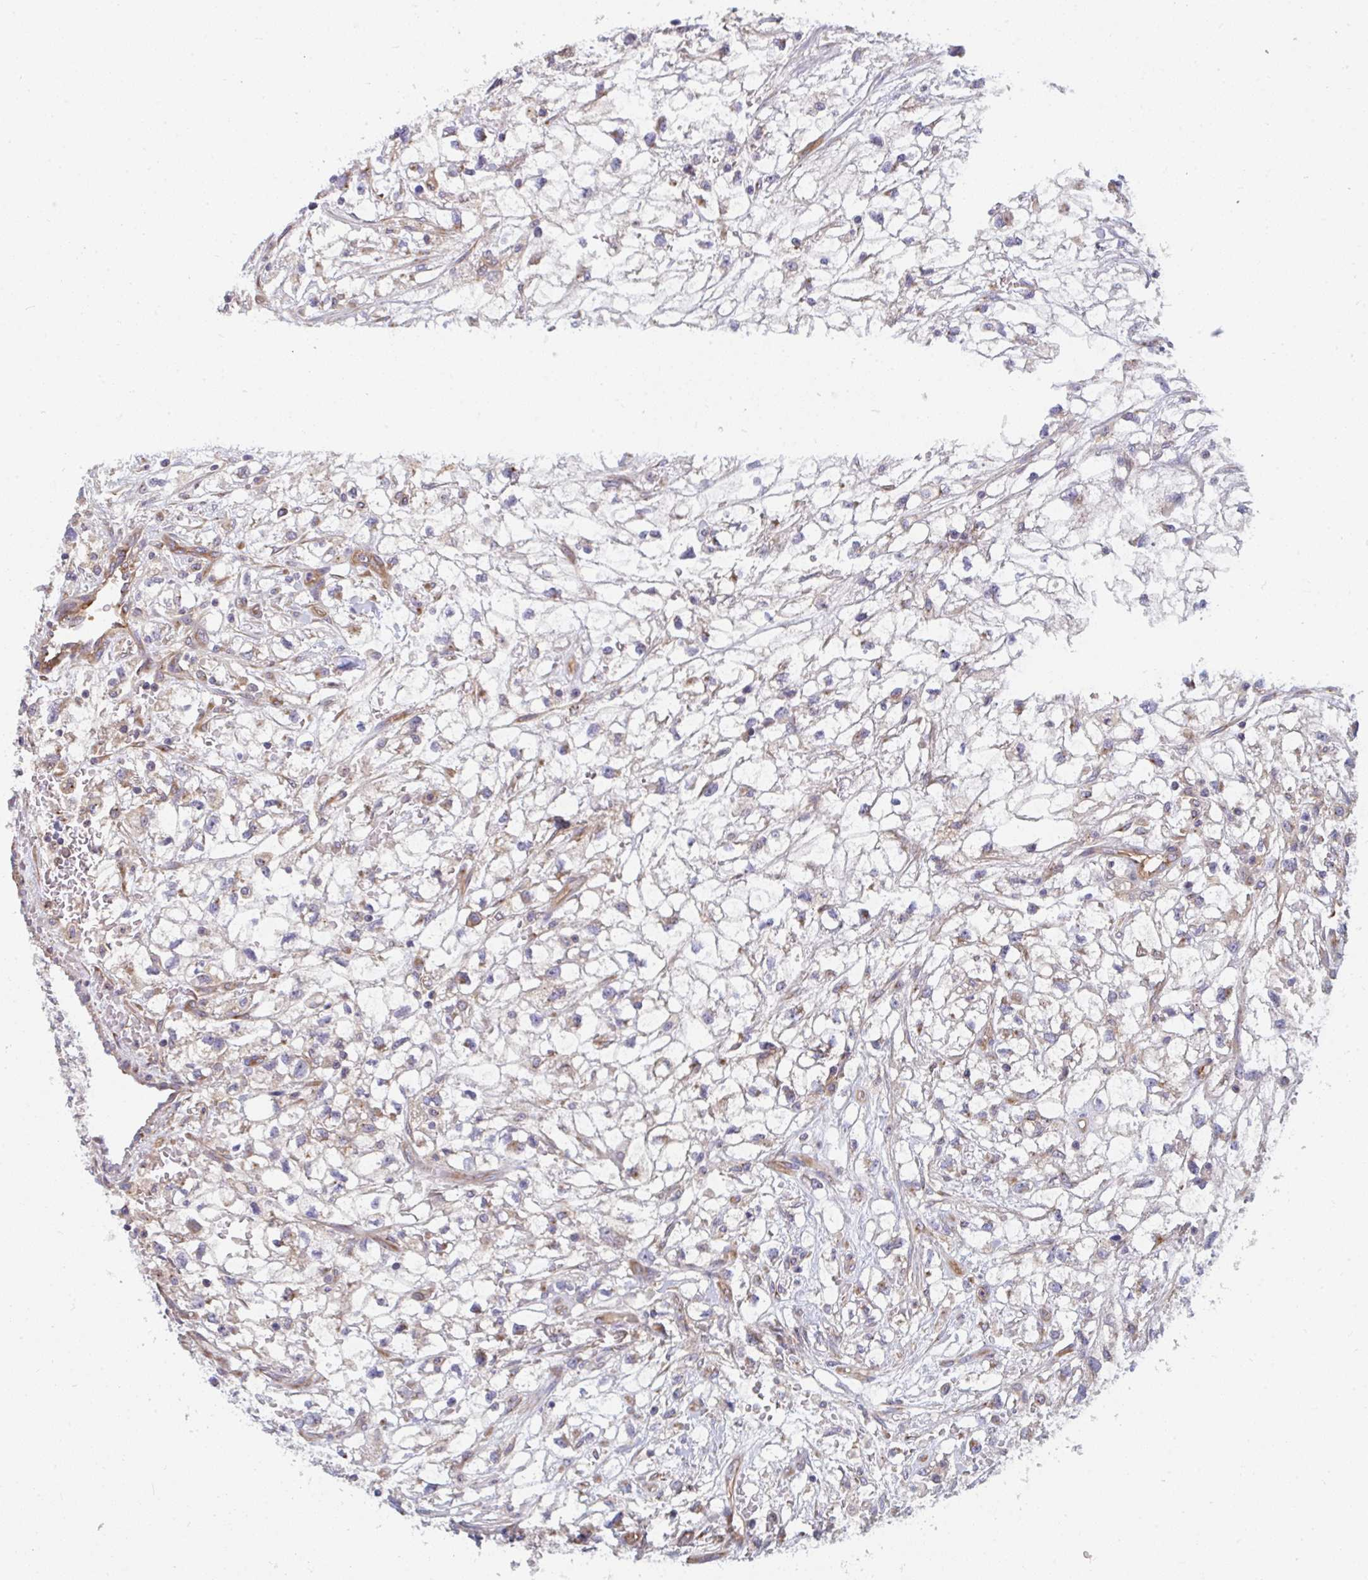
{"staining": {"intensity": "weak", "quantity": "25%-75%", "location": "cytoplasmic/membranous"}, "tissue": "renal cancer", "cell_type": "Tumor cells", "image_type": "cancer", "snomed": [{"axis": "morphology", "description": "Adenocarcinoma, NOS"}, {"axis": "topography", "description": "Kidney"}], "caption": "A high-resolution histopathology image shows IHC staining of renal cancer (adenocarcinoma), which shows weak cytoplasmic/membranous expression in about 25%-75% of tumor cells. (brown staining indicates protein expression, while blue staining denotes nuclei).", "gene": "DYNC1I2", "patient": {"sex": "male", "age": 59}}